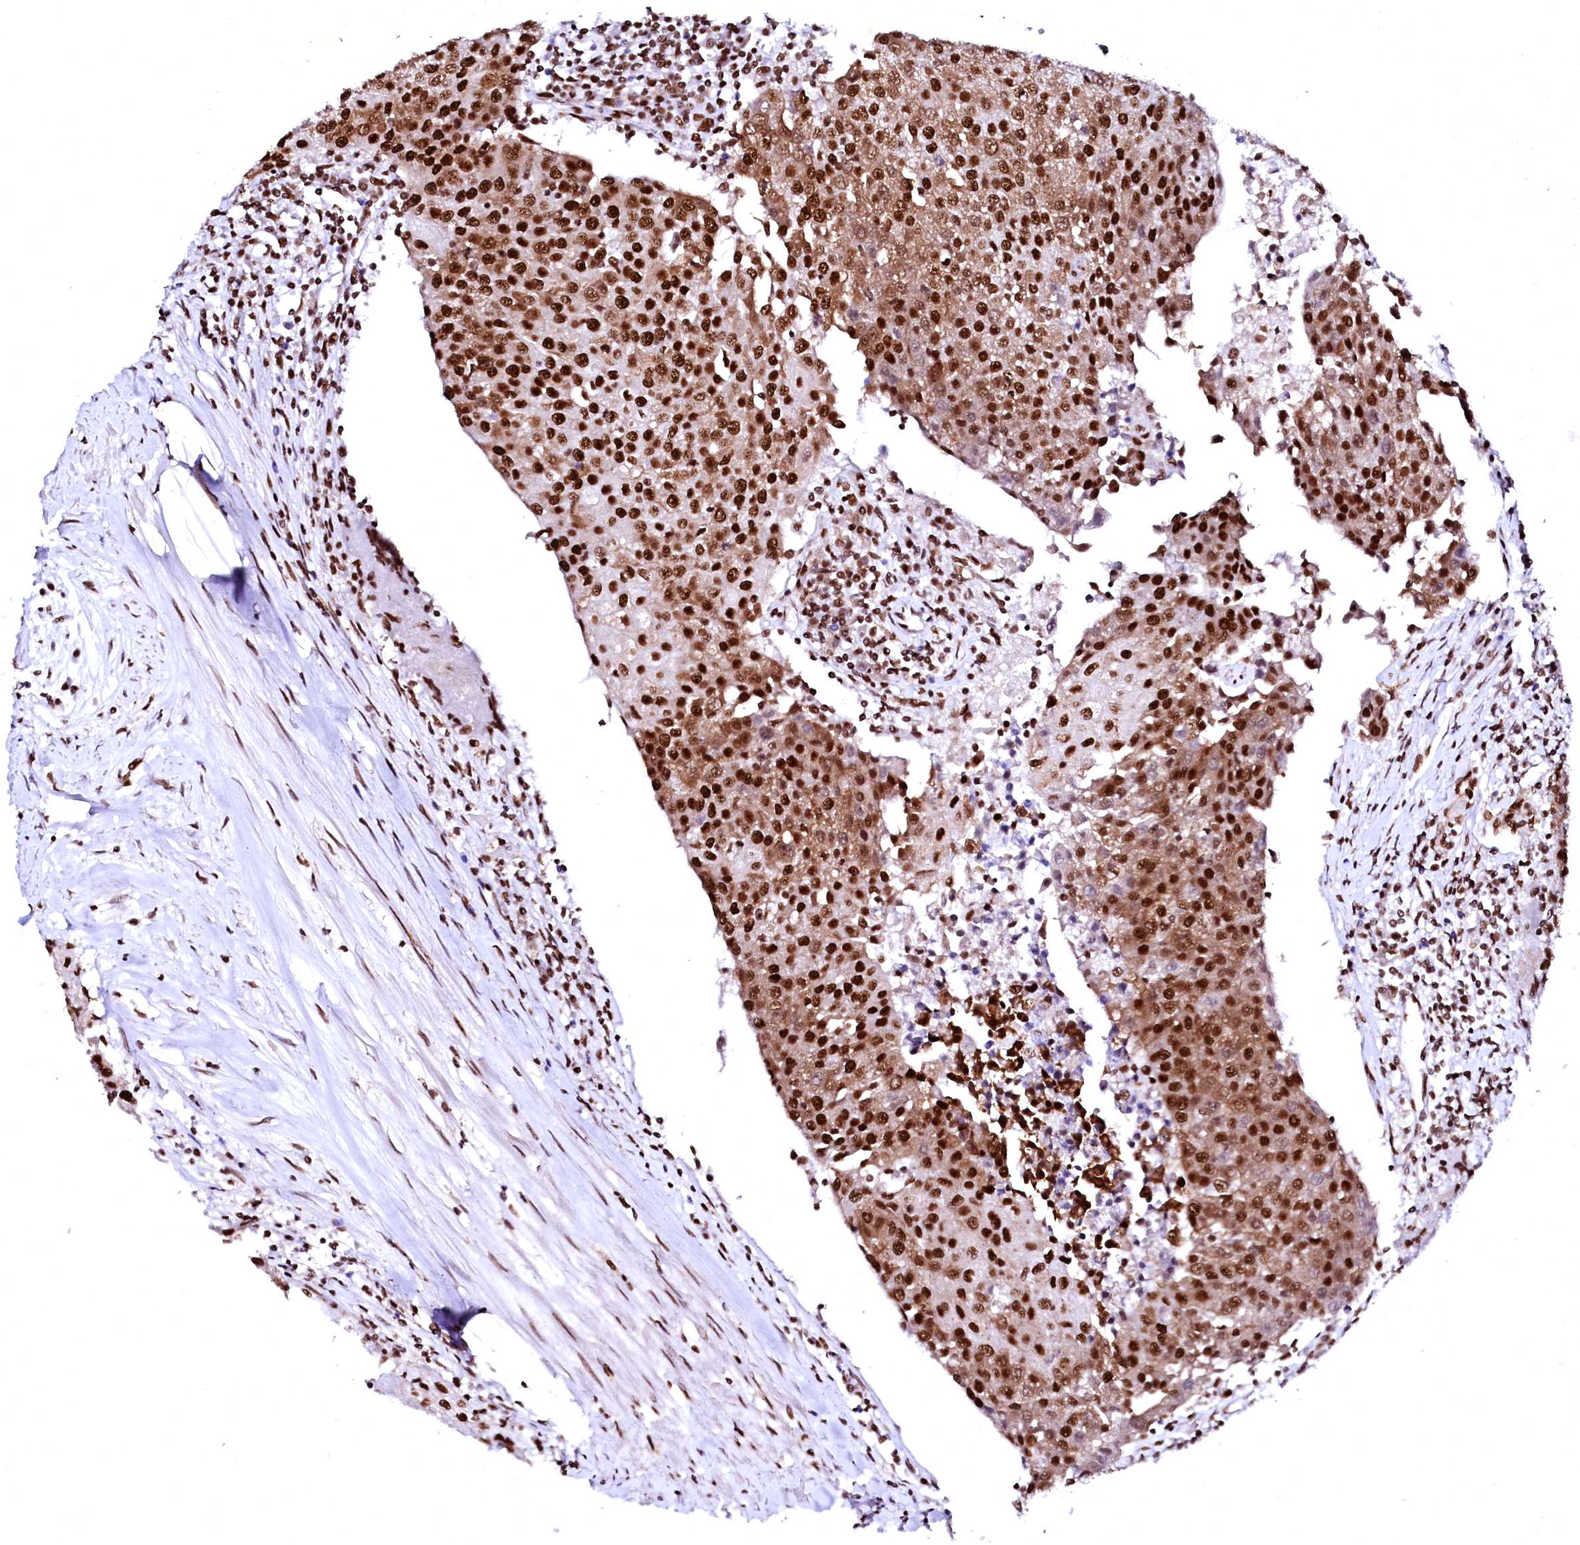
{"staining": {"intensity": "strong", "quantity": ">75%", "location": "cytoplasmic/membranous,nuclear"}, "tissue": "urothelial cancer", "cell_type": "Tumor cells", "image_type": "cancer", "snomed": [{"axis": "morphology", "description": "Urothelial carcinoma, High grade"}, {"axis": "topography", "description": "Urinary bladder"}], "caption": "There is high levels of strong cytoplasmic/membranous and nuclear positivity in tumor cells of urothelial carcinoma (high-grade), as demonstrated by immunohistochemical staining (brown color).", "gene": "CPSF6", "patient": {"sex": "female", "age": 85}}